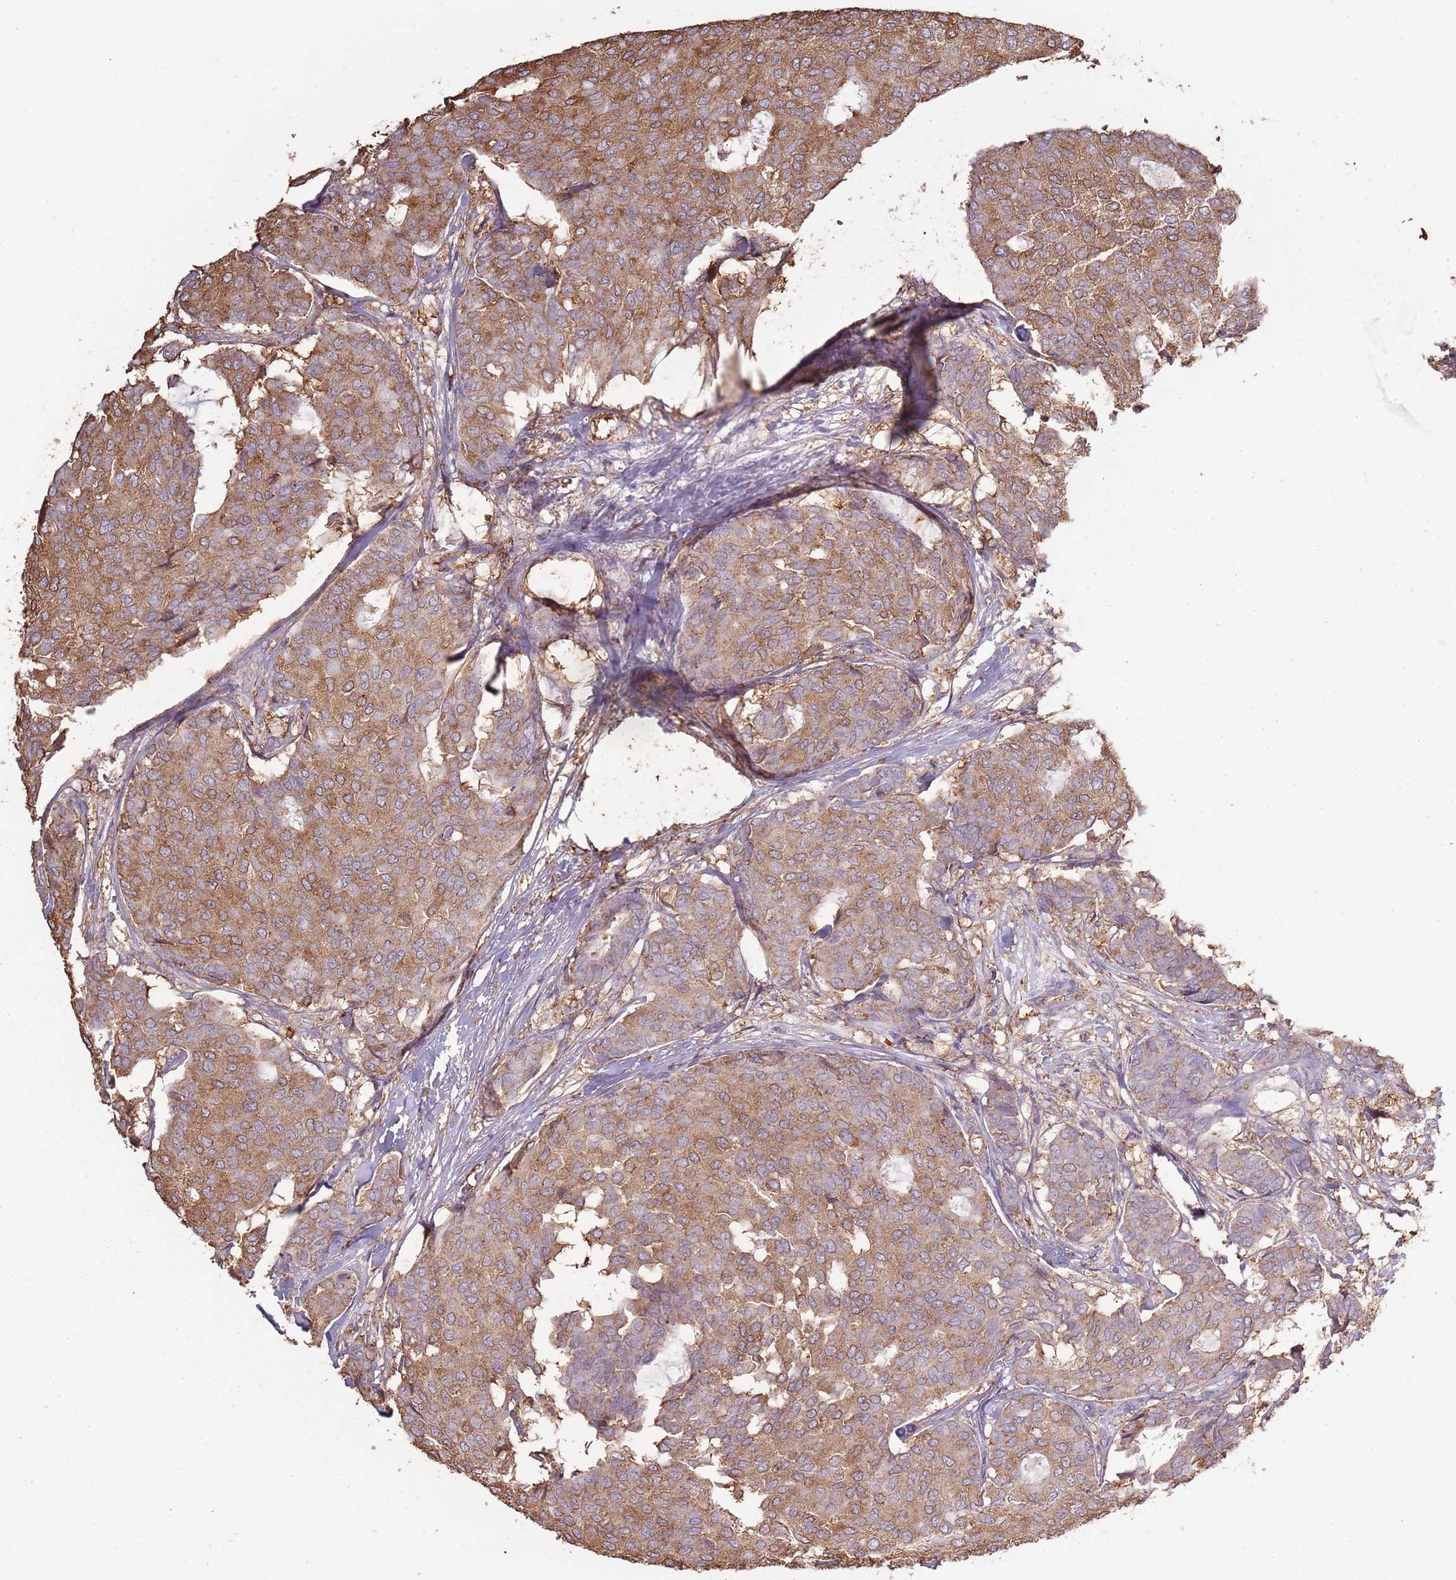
{"staining": {"intensity": "moderate", "quantity": ">75%", "location": "cytoplasmic/membranous"}, "tissue": "breast cancer", "cell_type": "Tumor cells", "image_type": "cancer", "snomed": [{"axis": "morphology", "description": "Duct carcinoma"}, {"axis": "topography", "description": "Breast"}], "caption": "Immunohistochemistry (DAB) staining of breast cancer exhibits moderate cytoplasmic/membranous protein expression in about >75% of tumor cells.", "gene": "ATOSB", "patient": {"sex": "female", "age": 75}}